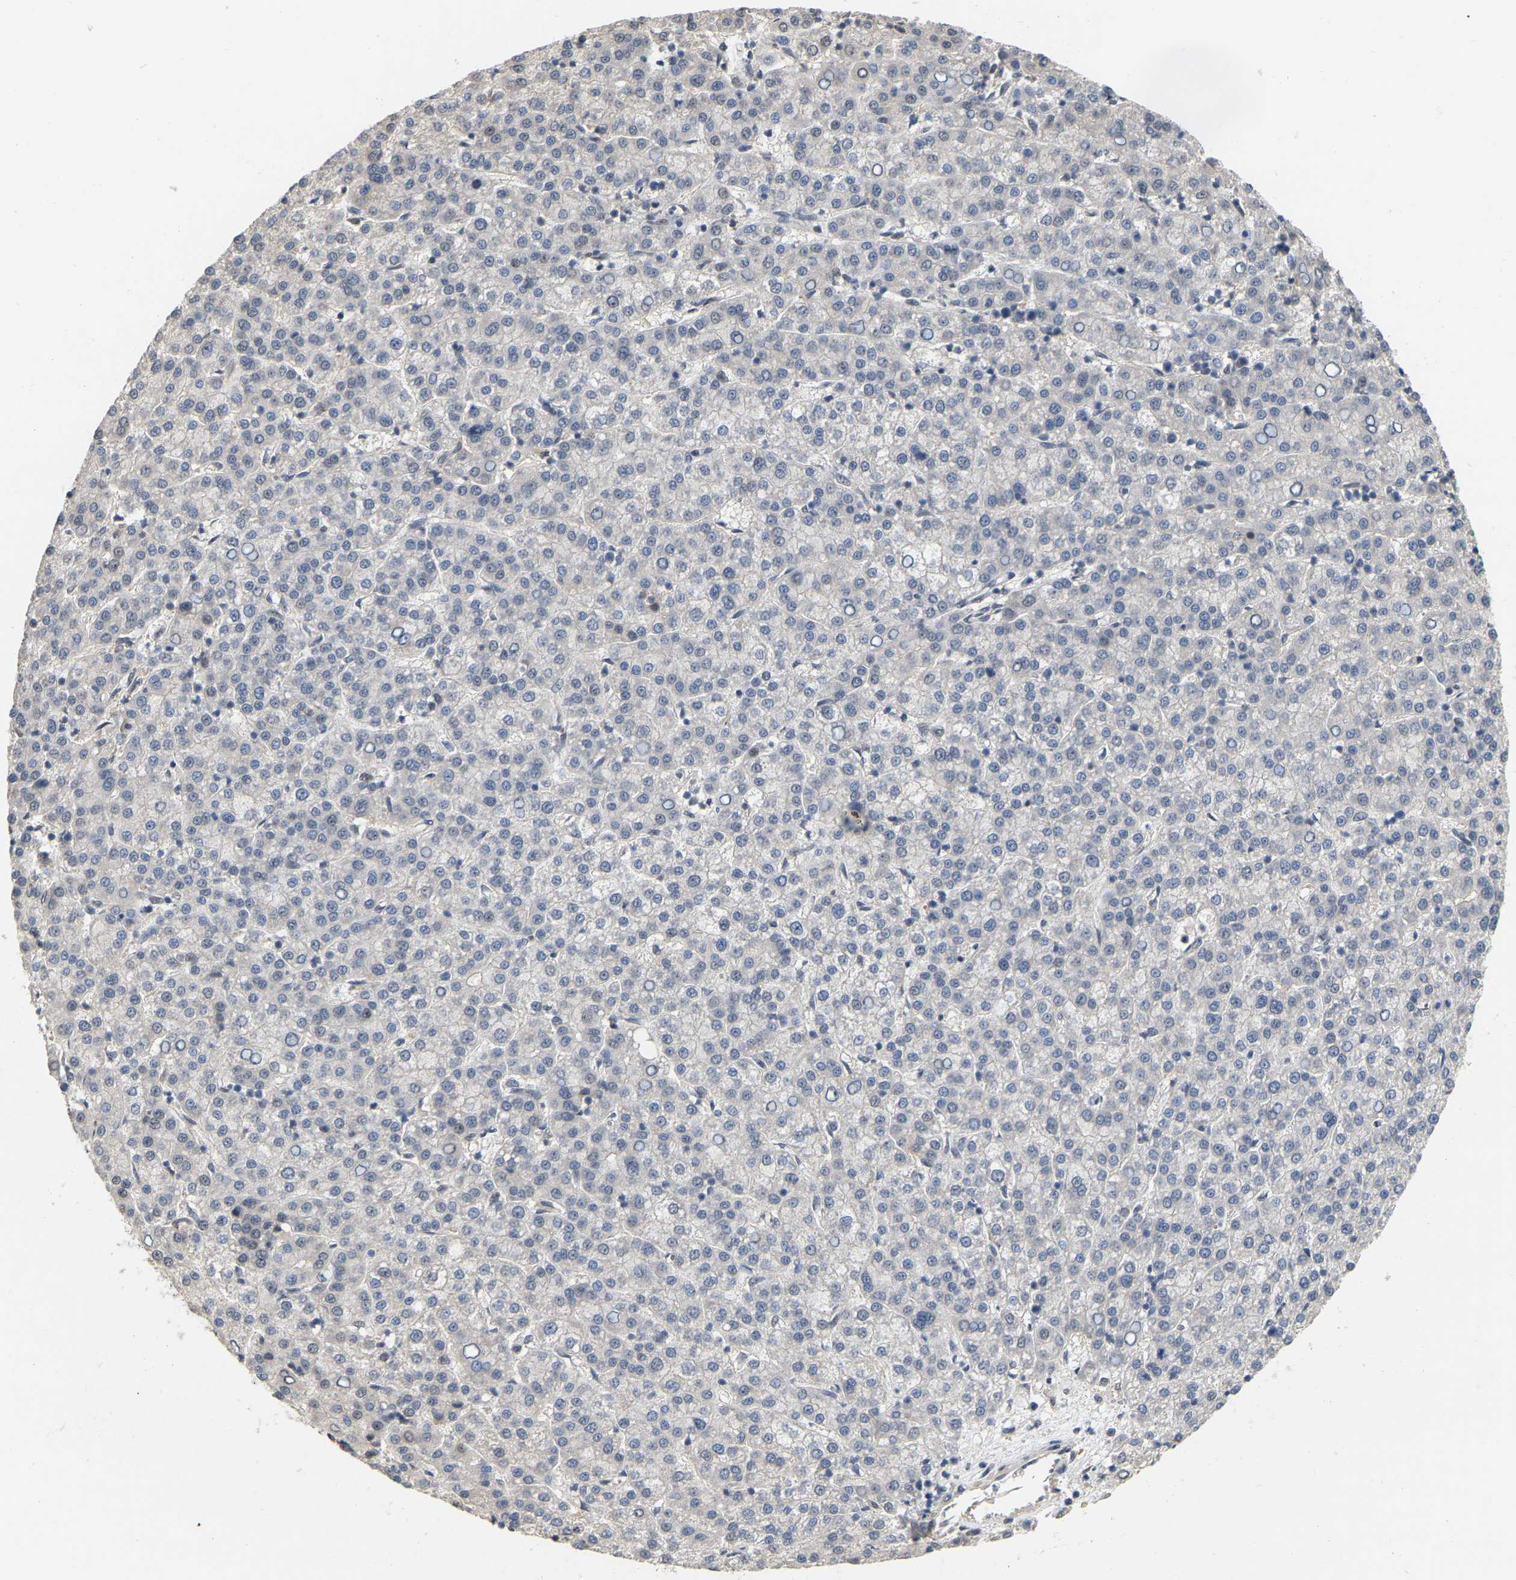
{"staining": {"intensity": "negative", "quantity": "none", "location": "none"}, "tissue": "liver cancer", "cell_type": "Tumor cells", "image_type": "cancer", "snomed": [{"axis": "morphology", "description": "Carcinoma, Hepatocellular, NOS"}, {"axis": "topography", "description": "Liver"}], "caption": "A high-resolution photomicrograph shows immunohistochemistry staining of liver cancer (hepatocellular carcinoma), which demonstrates no significant expression in tumor cells.", "gene": "RUVBL1", "patient": {"sex": "female", "age": 58}}